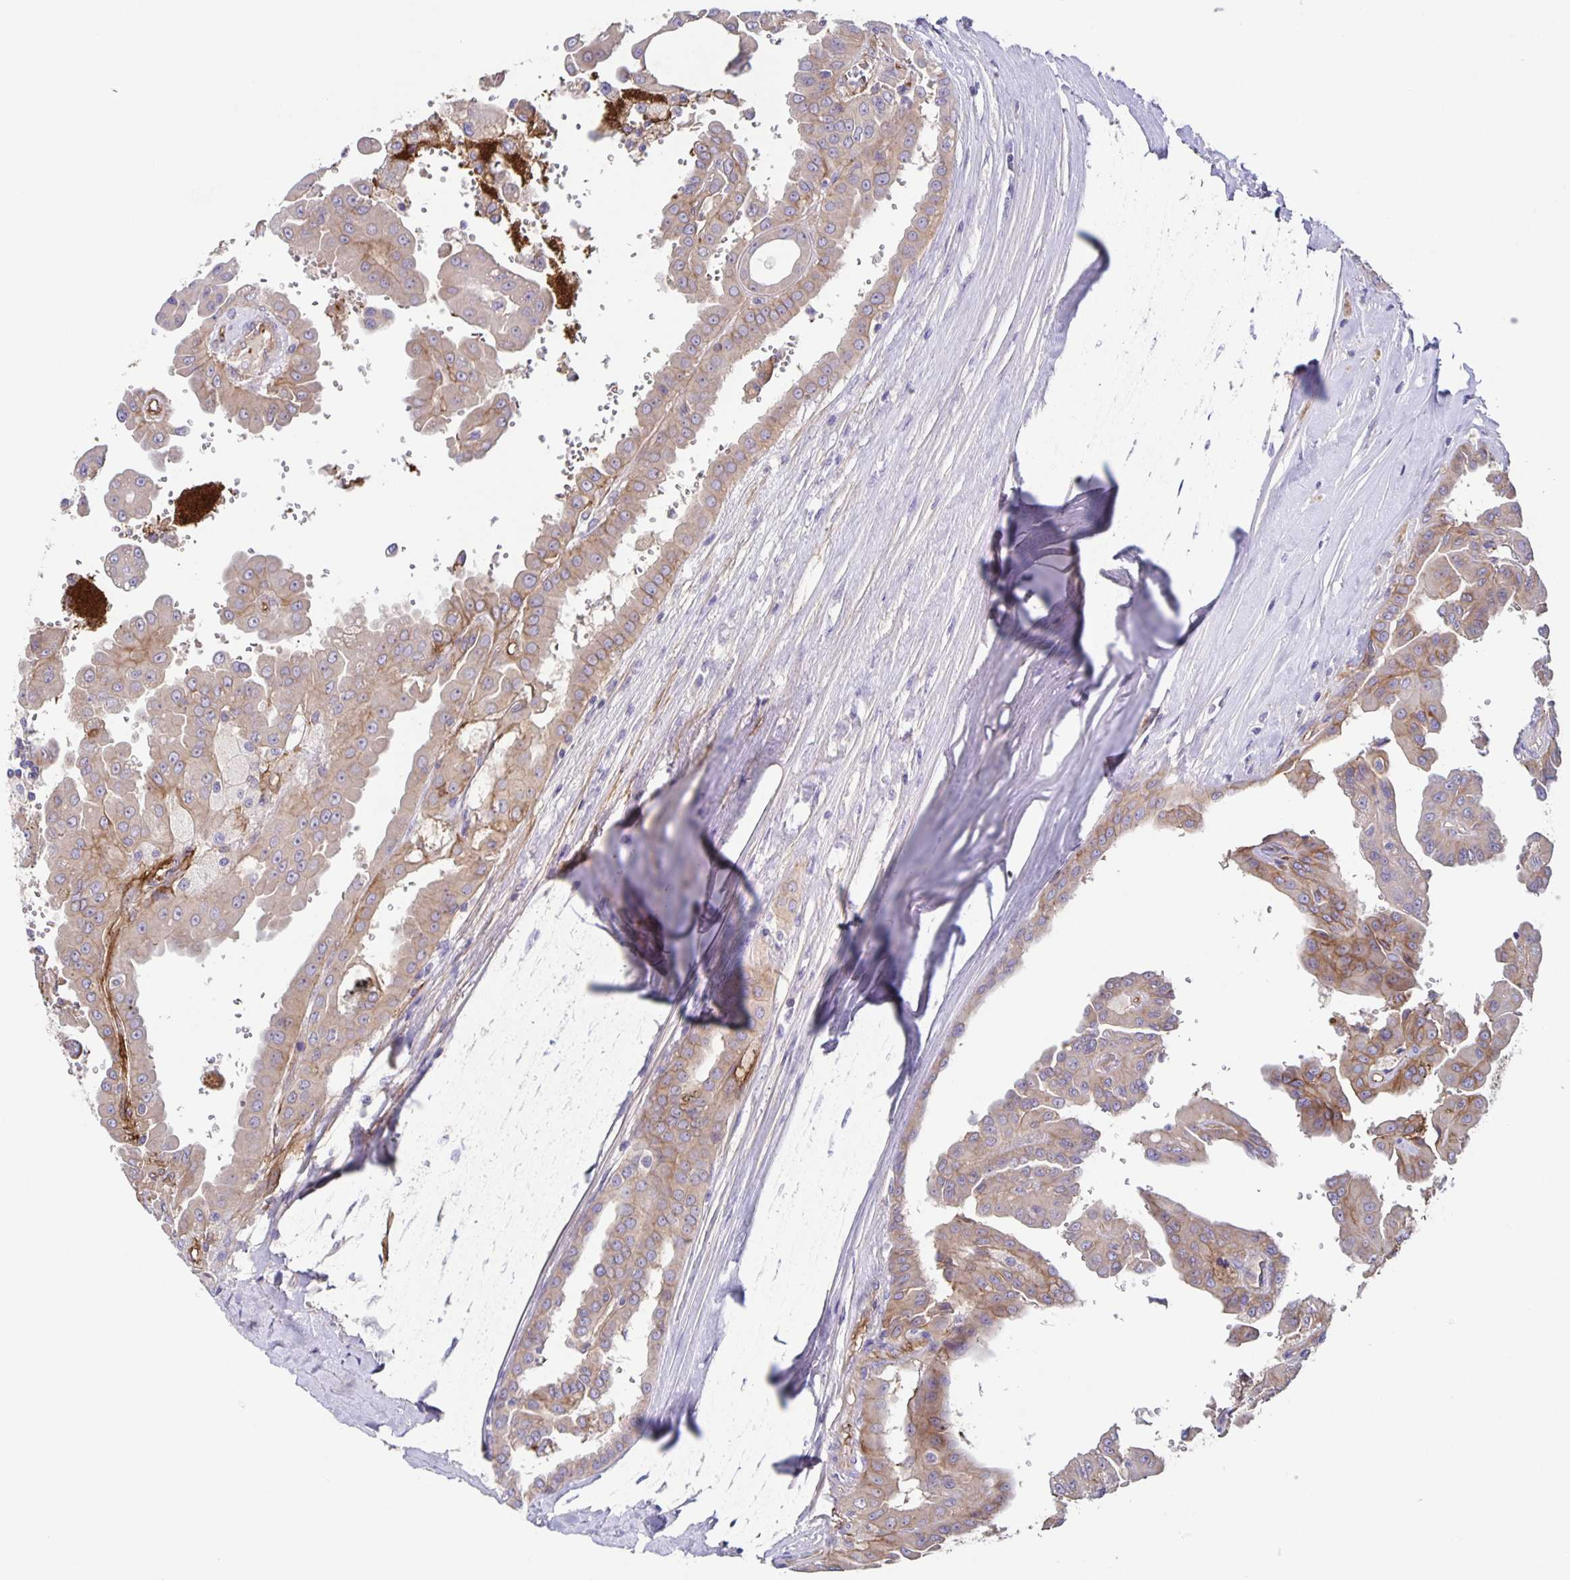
{"staining": {"intensity": "weak", "quantity": ">75%", "location": "cytoplasmic/membranous"}, "tissue": "renal cancer", "cell_type": "Tumor cells", "image_type": "cancer", "snomed": [{"axis": "morphology", "description": "Adenocarcinoma, NOS"}, {"axis": "topography", "description": "Kidney"}], "caption": "Weak cytoplasmic/membranous positivity is present in about >75% of tumor cells in renal cancer (adenocarcinoma).", "gene": "ITGA2", "patient": {"sex": "male", "age": 58}}